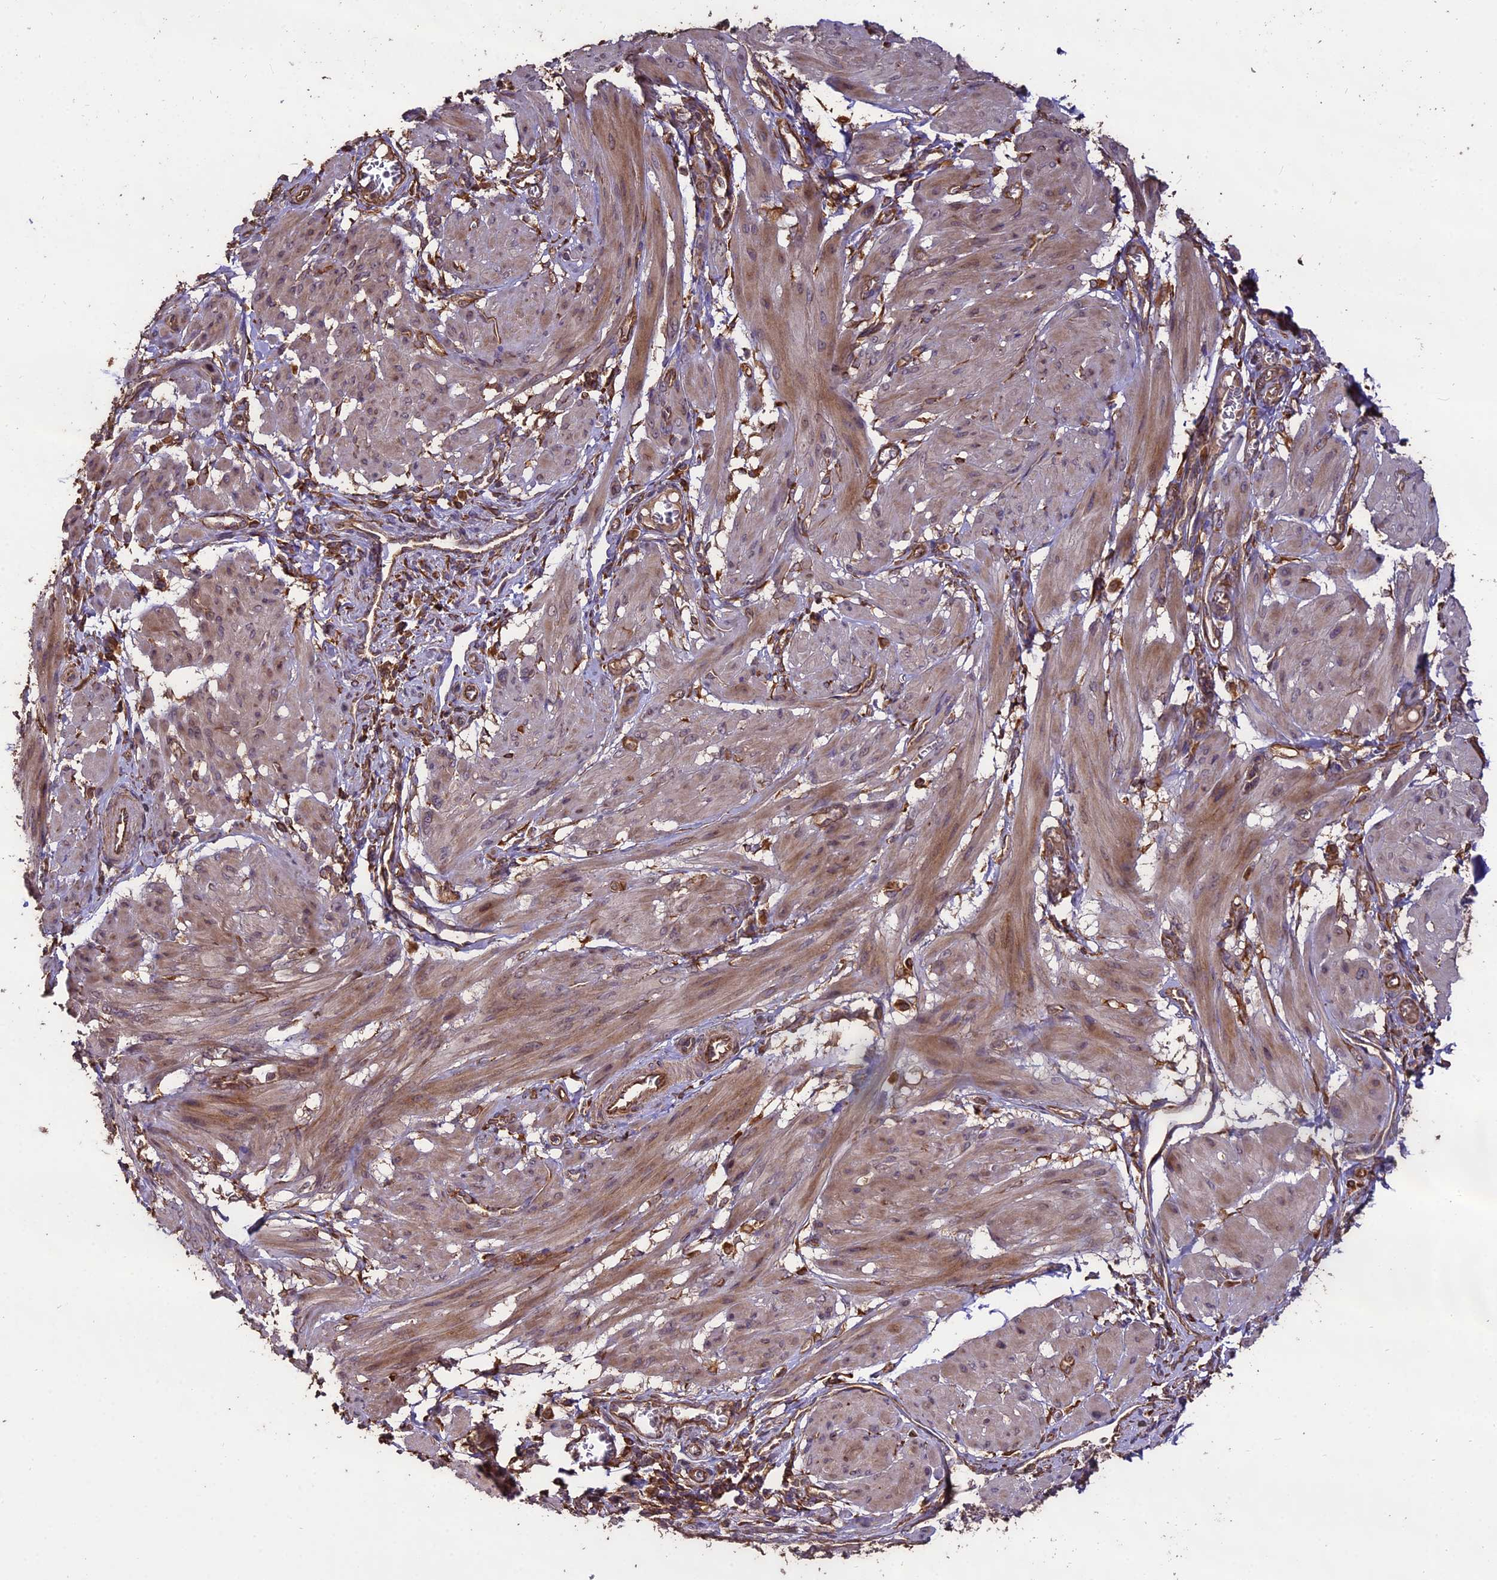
{"staining": {"intensity": "moderate", "quantity": "25%-75%", "location": "cytoplasmic/membranous"}, "tissue": "smooth muscle", "cell_type": "Smooth muscle cells", "image_type": "normal", "snomed": [{"axis": "morphology", "description": "Normal tissue, NOS"}, {"axis": "topography", "description": "Smooth muscle"}], "caption": "Approximately 25%-75% of smooth muscle cells in benign human smooth muscle reveal moderate cytoplasmic/membranous protein expression as visualized by brown immunohistochemical staining.", "gene": "TTLL10", "patient": {"sex": "female", "age": 39}}